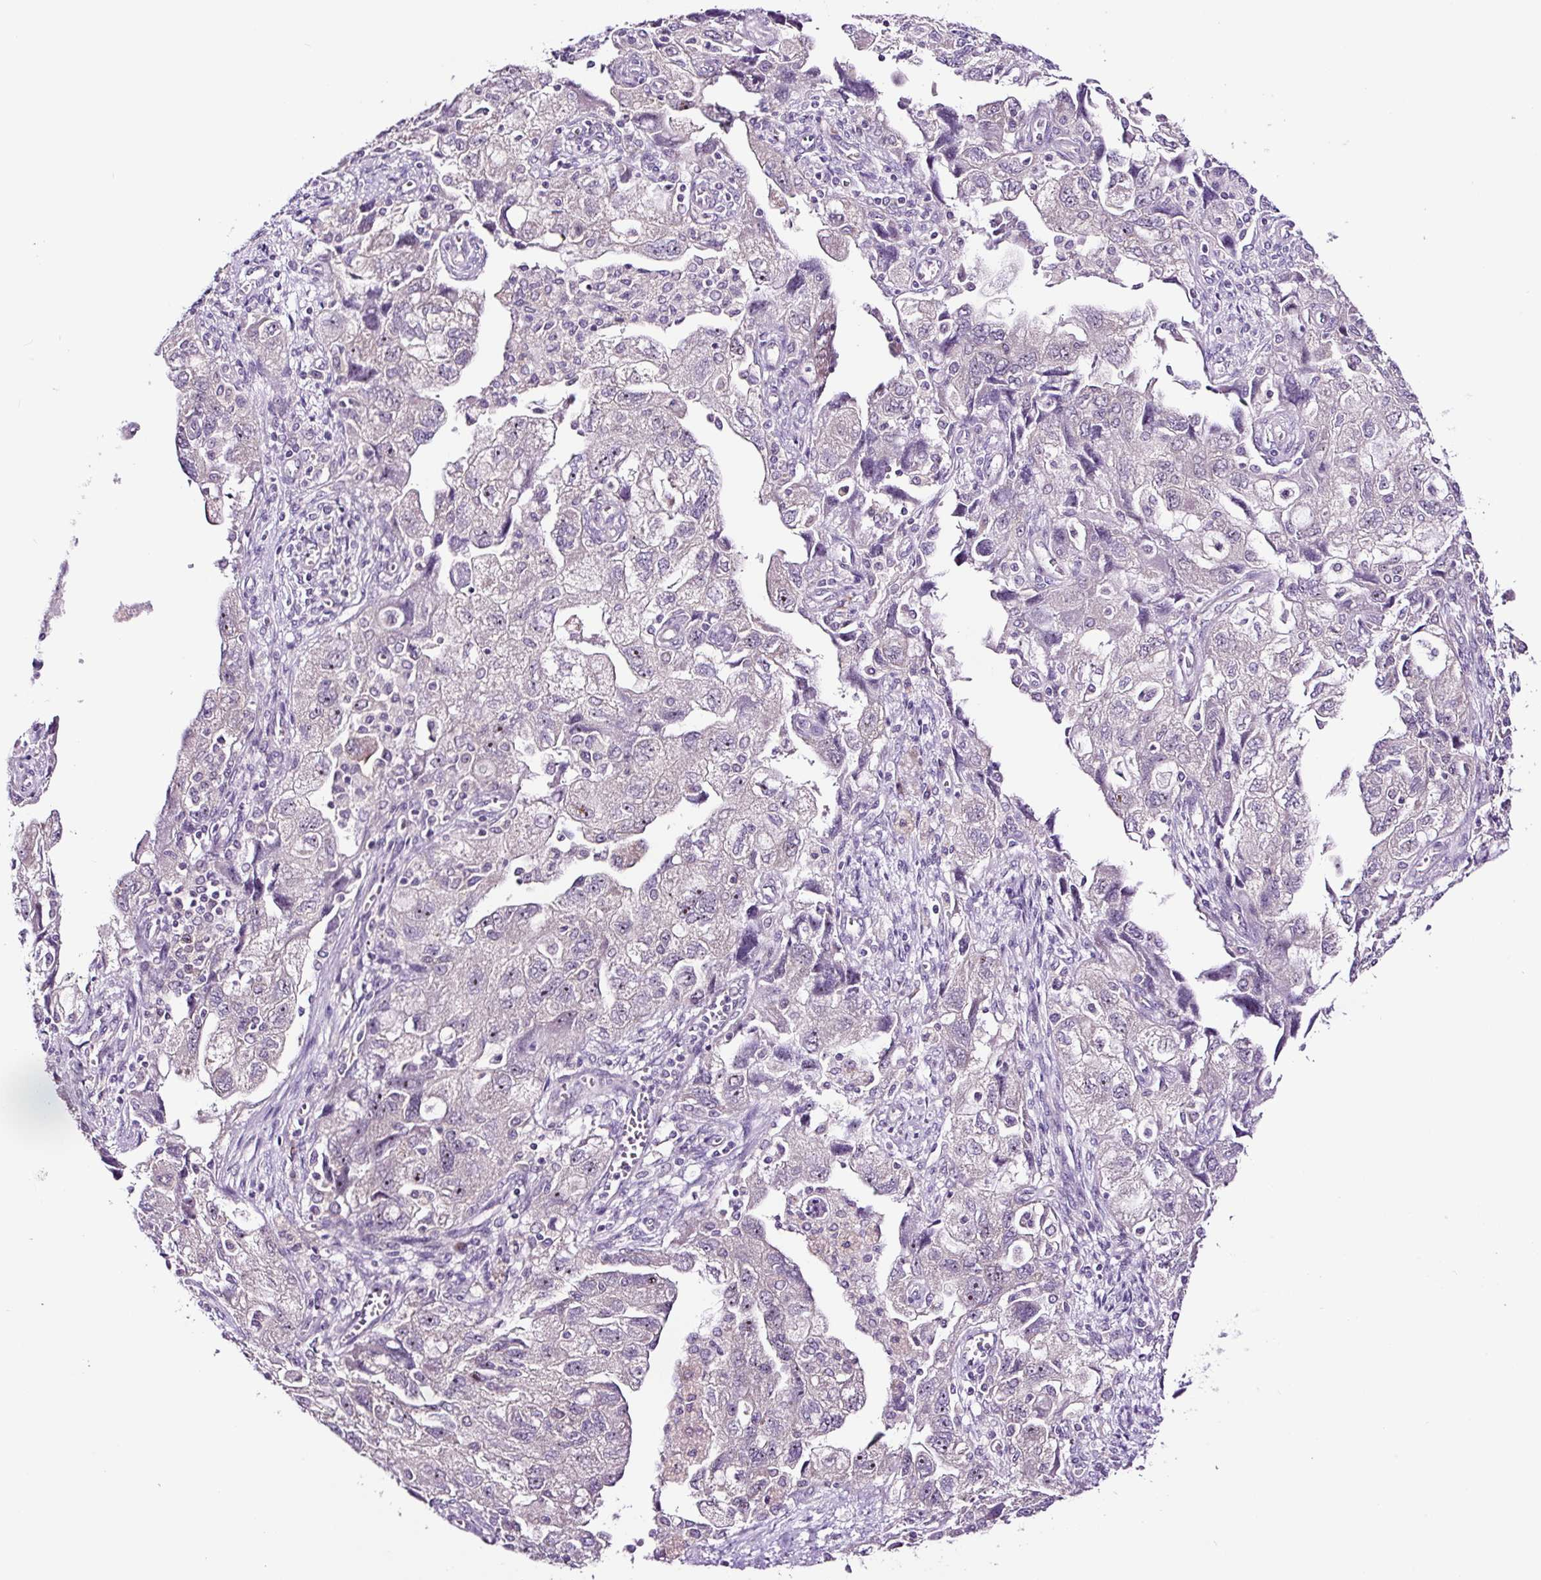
{"staining": {"intensity": "negative", "quantity": "none", "location": "none"}, "tissue": "ovarian cancer", "cell_type": "Tumor cells", "image_type": "cancer", "snomed": [{"axis": "morphology", "description": "Carcinoma, NOS"}, {"axis": "morphology", "description": "Cystadenocarcinoma, serous, NOS"}, {"axis": "topography", "description": "Ovary"}], "caption": "The histopathology image exhibits no staining of tumor cells in carcinoma (ovarian).", "gene": "NOM1", "patient": {"sex": "female", "age": 69}}